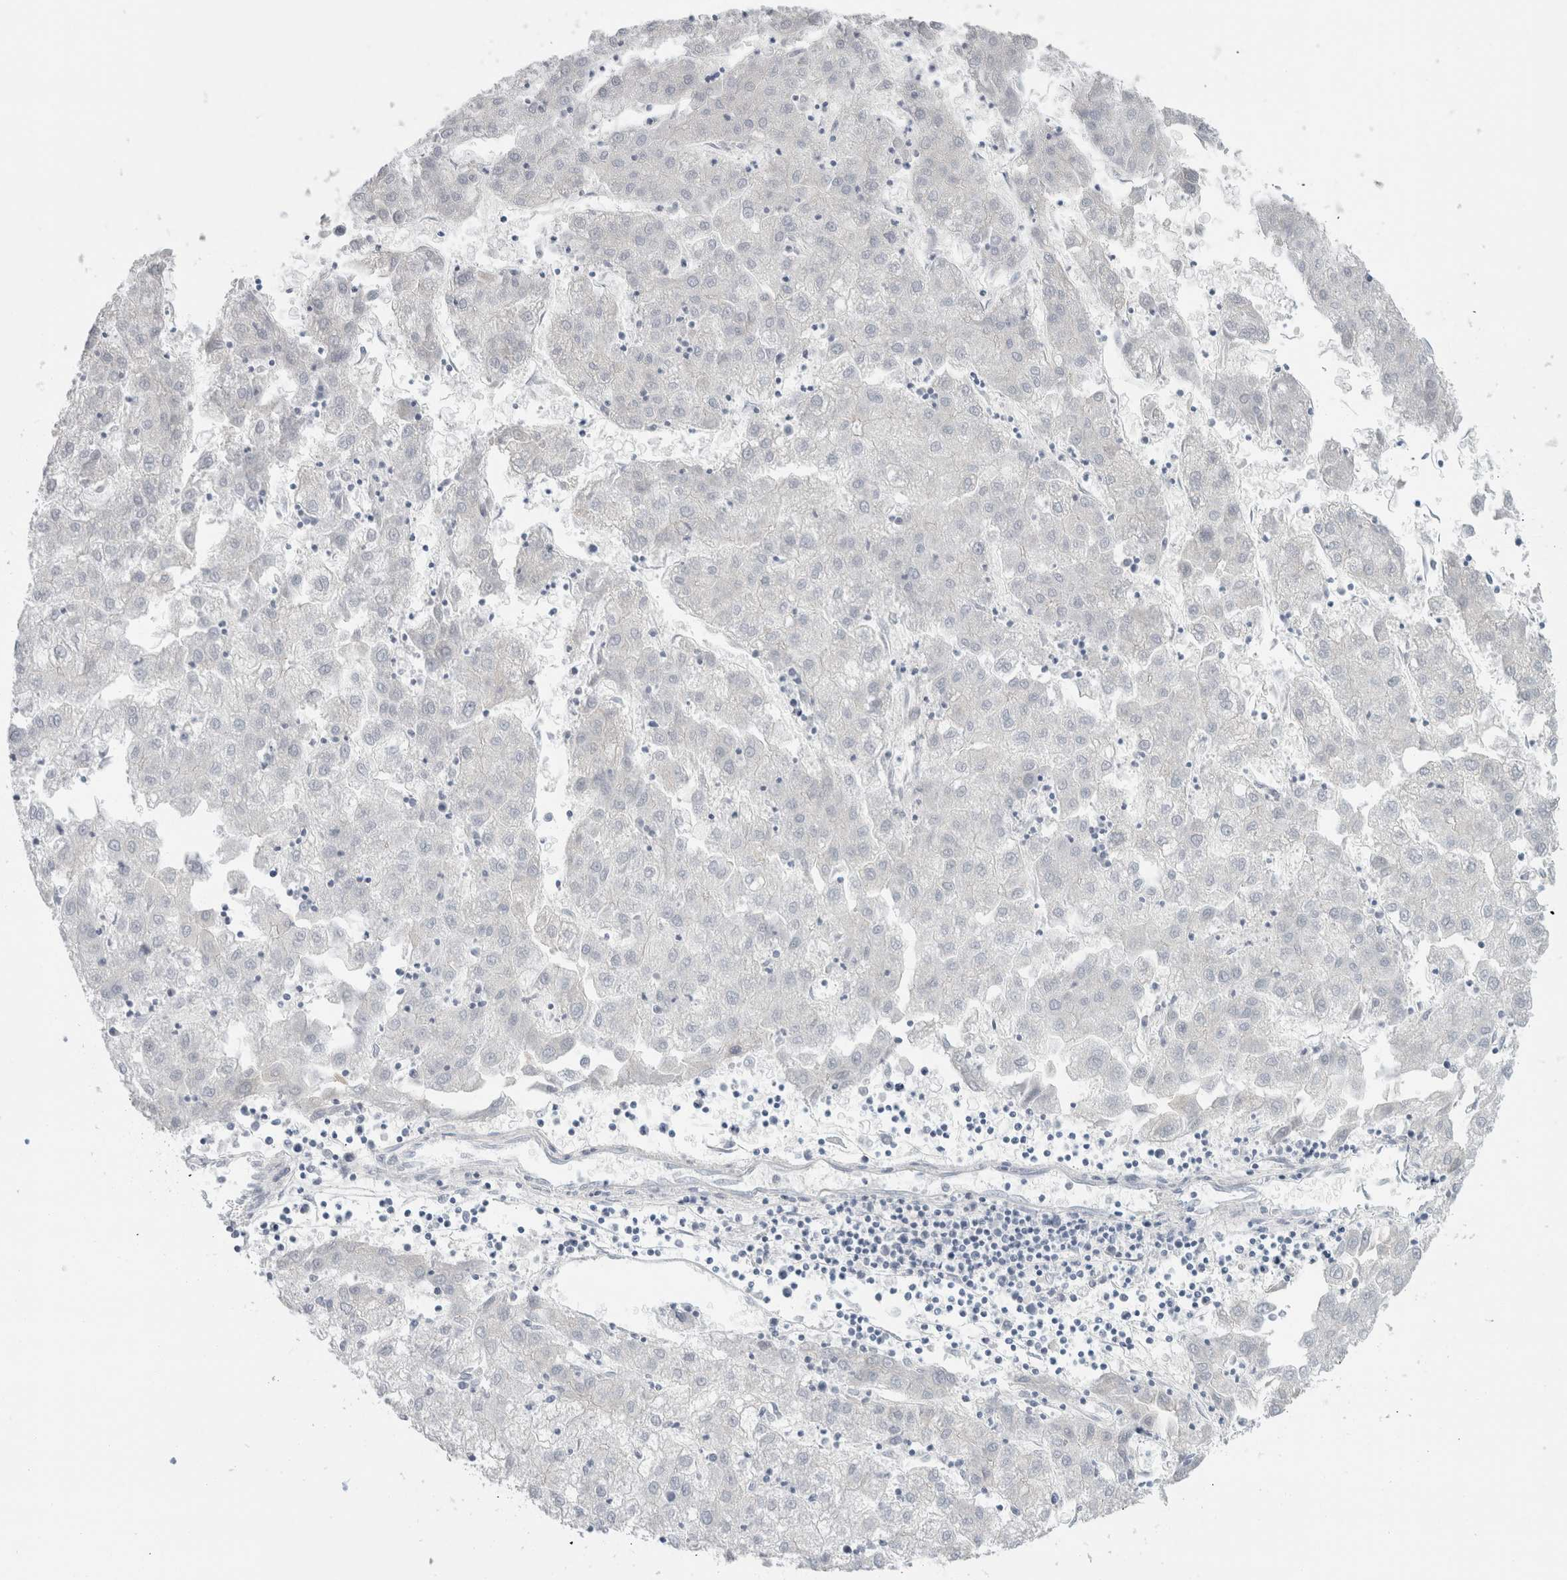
{"staining": {"intensity": "negative", "quantity": "none", "location": "none"}, "tissue": "liver cancer", "cell_type": "Tumor cells", "image_type": "cancer", "snomed": [{"axis": "morphology", "description": "Carcinoma, Hepatocellular, NOS"}, {"axis": "topography", "description": "Liver"}], "caption": "This is an IHC image of hepatocellular carcinoma (liver). There is no positivity in tumor cells.", "gene": "RPH3AL", "patient": {"sex": "male", "age": 72}}